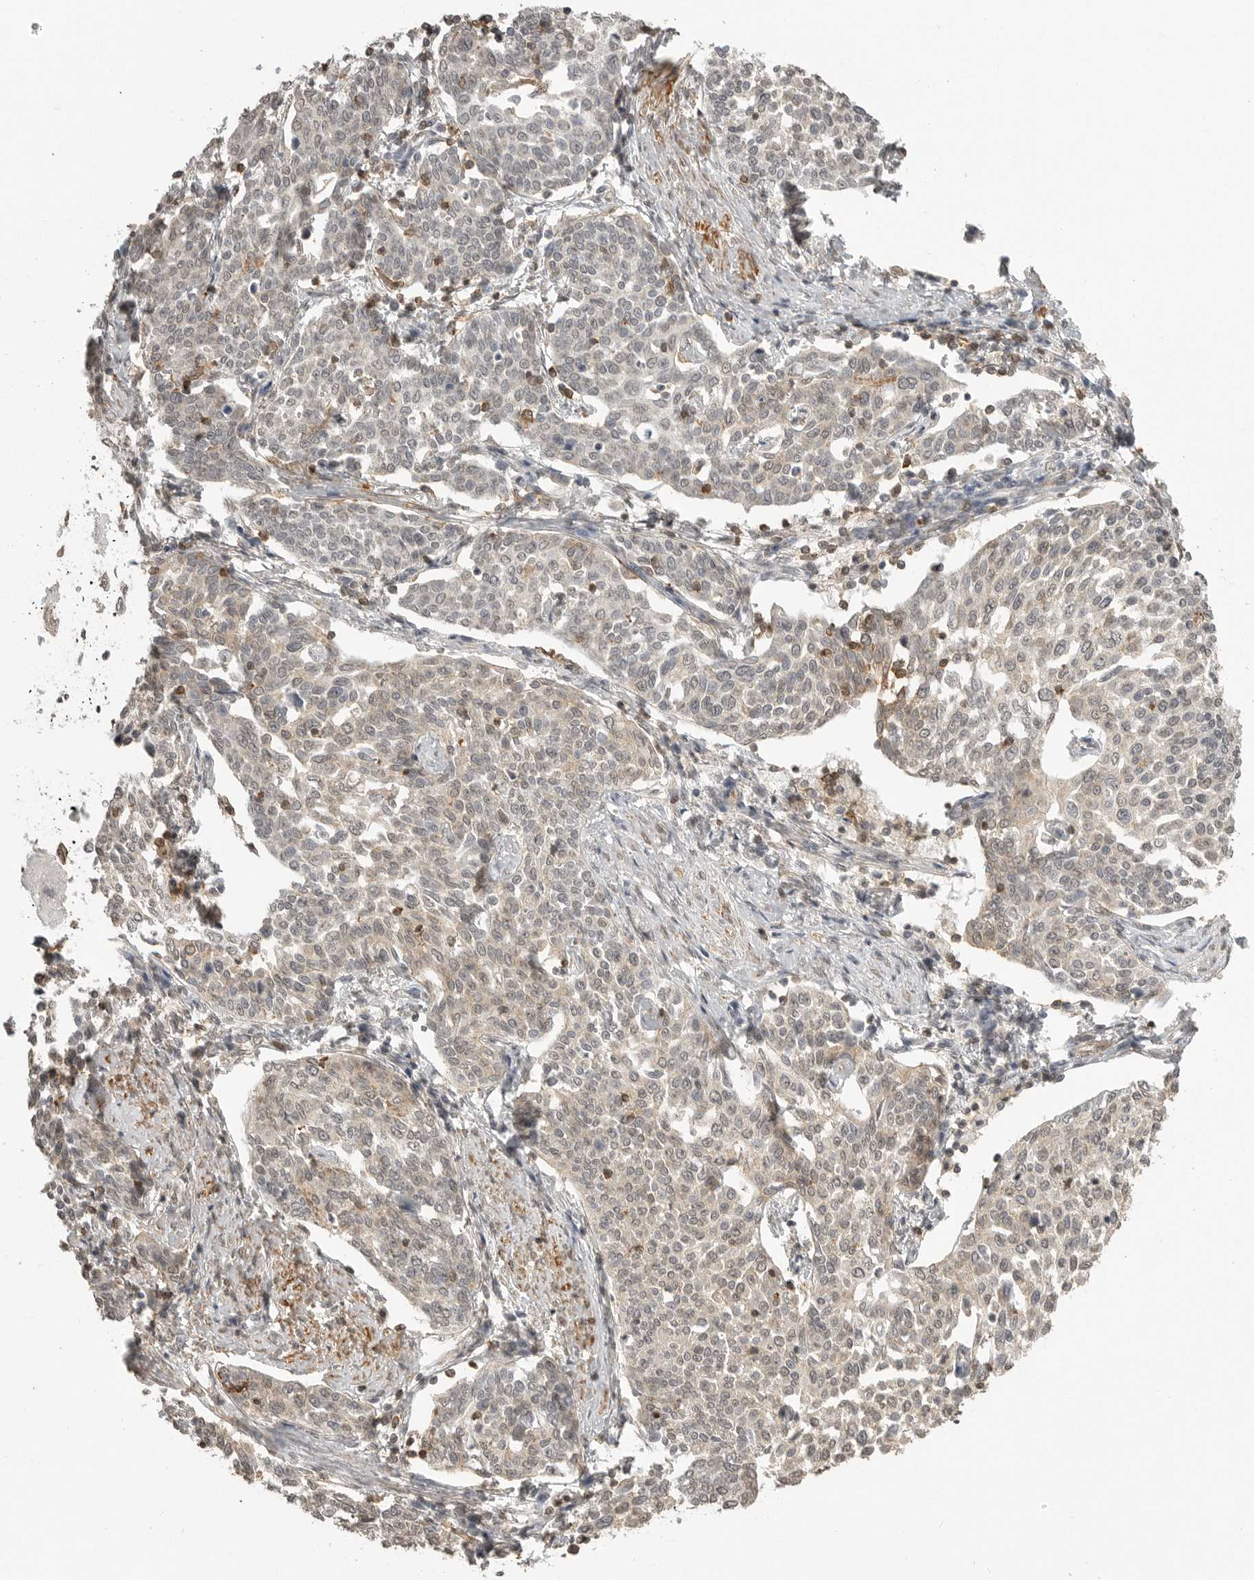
{"staining": {"intensity": "weak", "quantity": ">75%", "location": "cytoplasmic/membranous"}, "tissue": "cervical cancer", "cell_type": "Tumor cells", "image_type": "cancer", "snomed": [{"axis": "morphology", "description": "Squamous cell carcinoma, NOS"}, {"axis": "topography", "description": "Cervix"}], "caption": "Tumor cells display weak cytoplasmic/membranous expression in about >75% of cells in cervical cancer. The staining is performed using DAB (3,3'-diaminobenzidine) brown chromogen to label protein expression. The nuclei are counter-stained blue using hematoxylin.", "gene": "GPC2", "patient": {"sex": "female", "age": 34}}